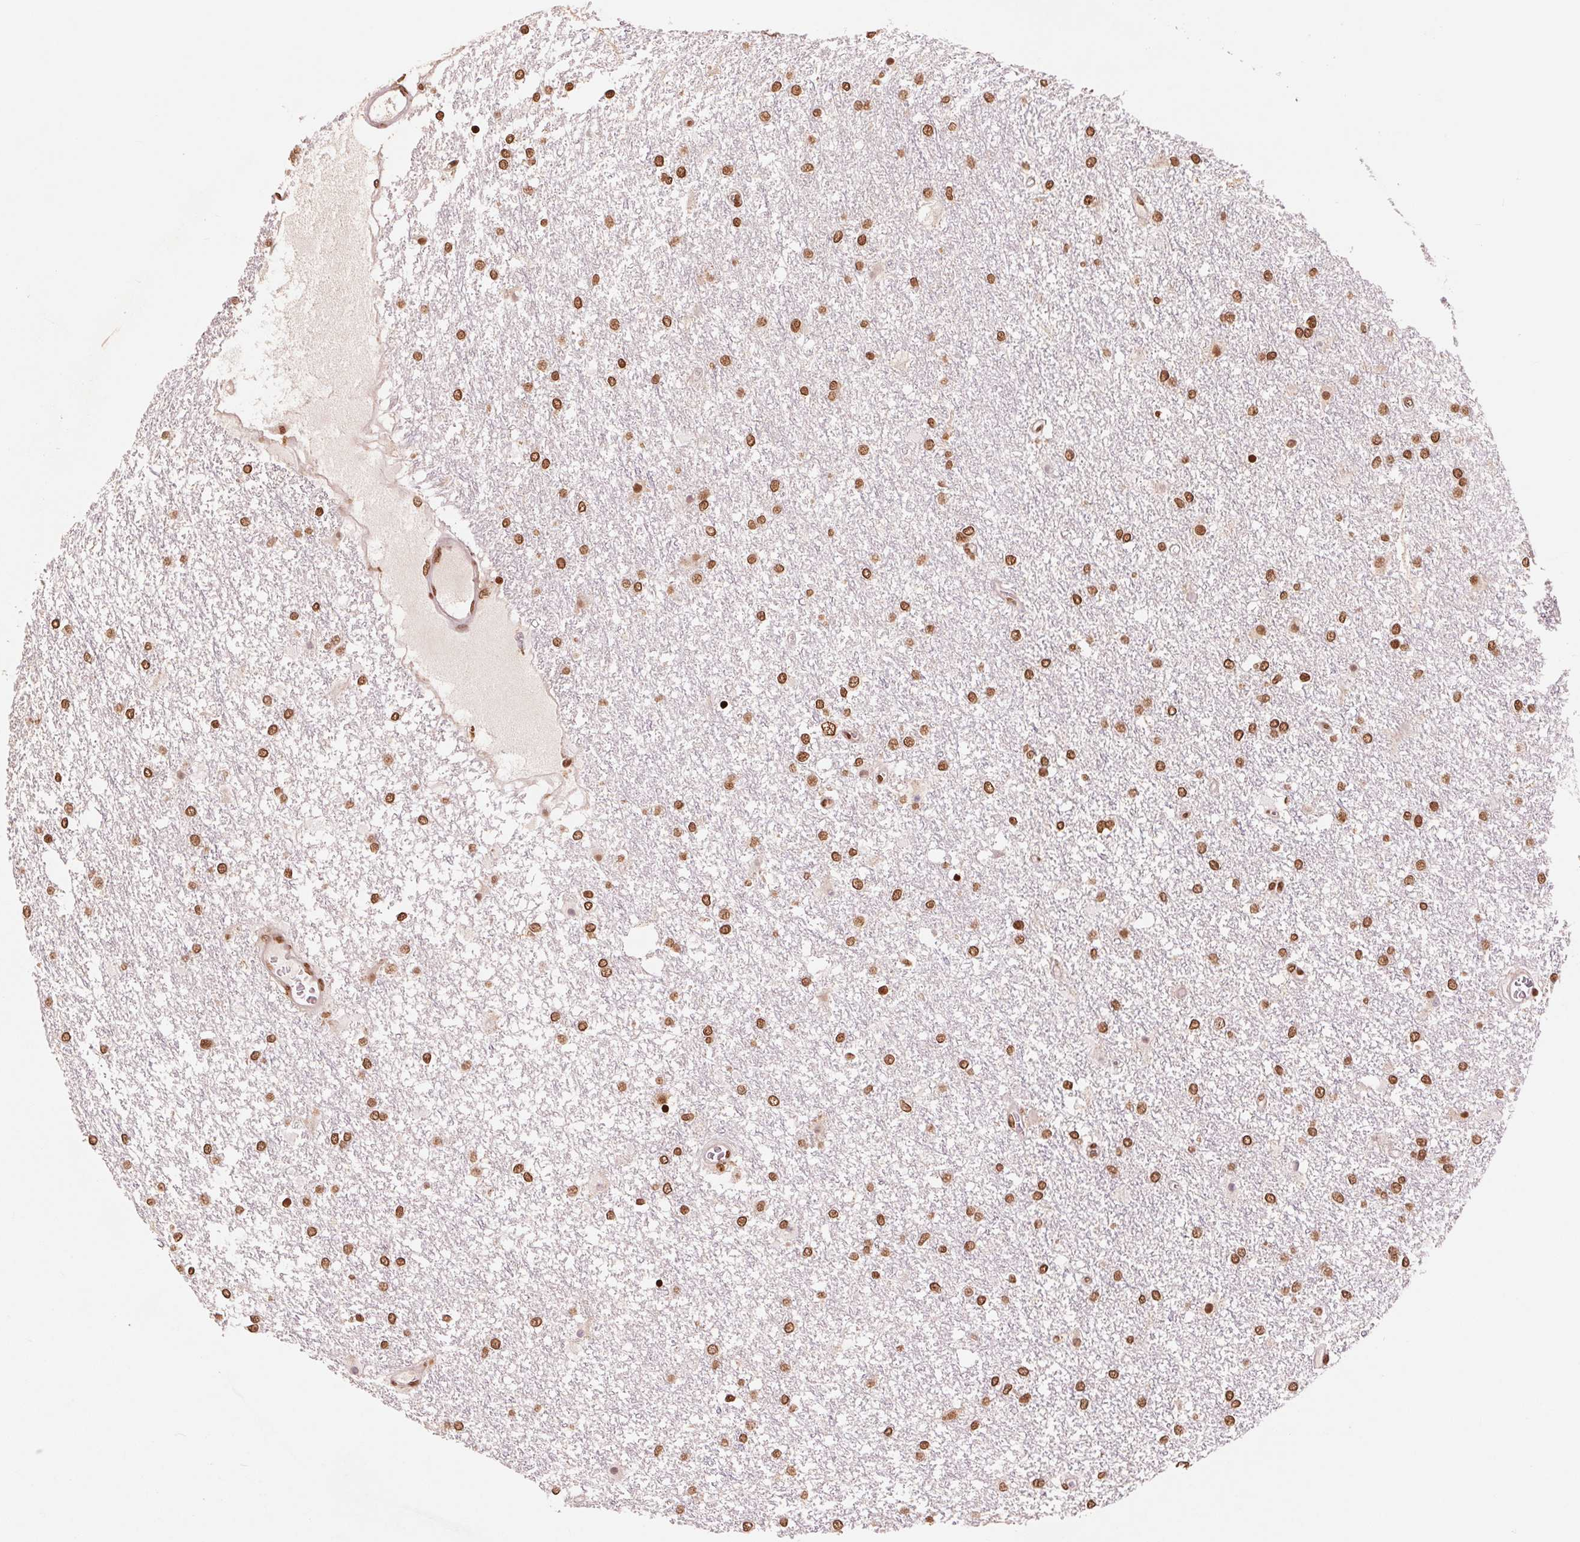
{"staining": {"intensity": "strong", "quantity": ">75%", "location": "nuclear"}, "tissue": "glioma", "cell_type": "Tumor cells", "image_type": "cancer", "snomed": [{"axis": "morphology", "description": "Glioma, malignant, High grade"}, {"axis": "topography", "description": "Brain"}], "caption": "Strong nuclear positivity for a protein is present in about >75% of tumor cells of glioma using immunohistochemistry (IHC).", "gene": "TTLL9", "patient": {"sex": "female", "age": 61}}